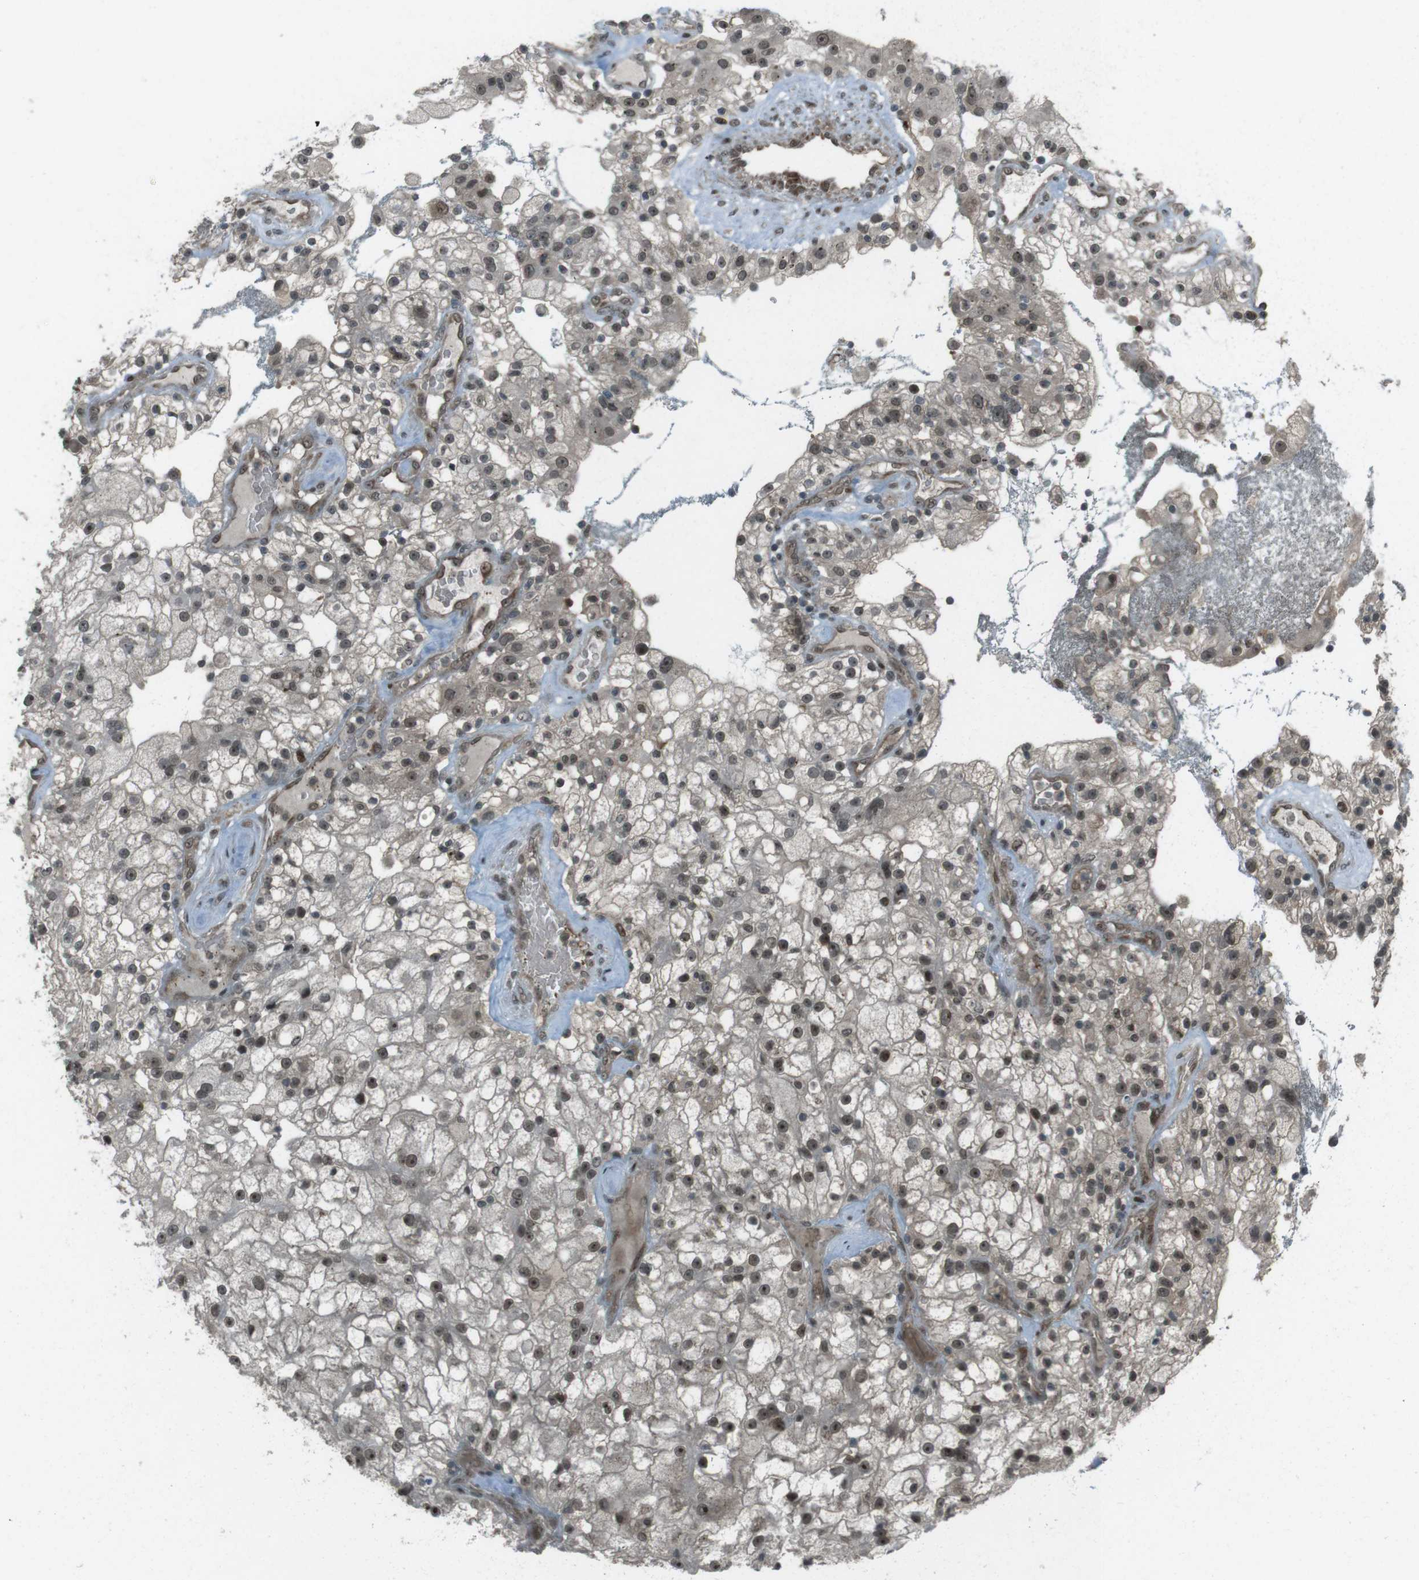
{"staining": {"intensity": "moderate", "quantity": "<25%", "location": "cytoplasmic/membranous,nuclear"}, "tissue": "renal cancer", "cell_type": "Tumor cells", "image_type": "cancer", "snomed": [{"axis": "morphology", "description": "Adenocarcinoma, NOS"}, {"axis": "topography", "description": "Kidney"}], "caption": "Immunohistochemical staining of human renal cancer (adenocarcinoma) reveals low levels of moderate cytoplasmic/membranous and nuclear positivity in about <25% of tumor cells.", "gene": "SLITRK5", "patient": {"sex": "female", "age": 52}}